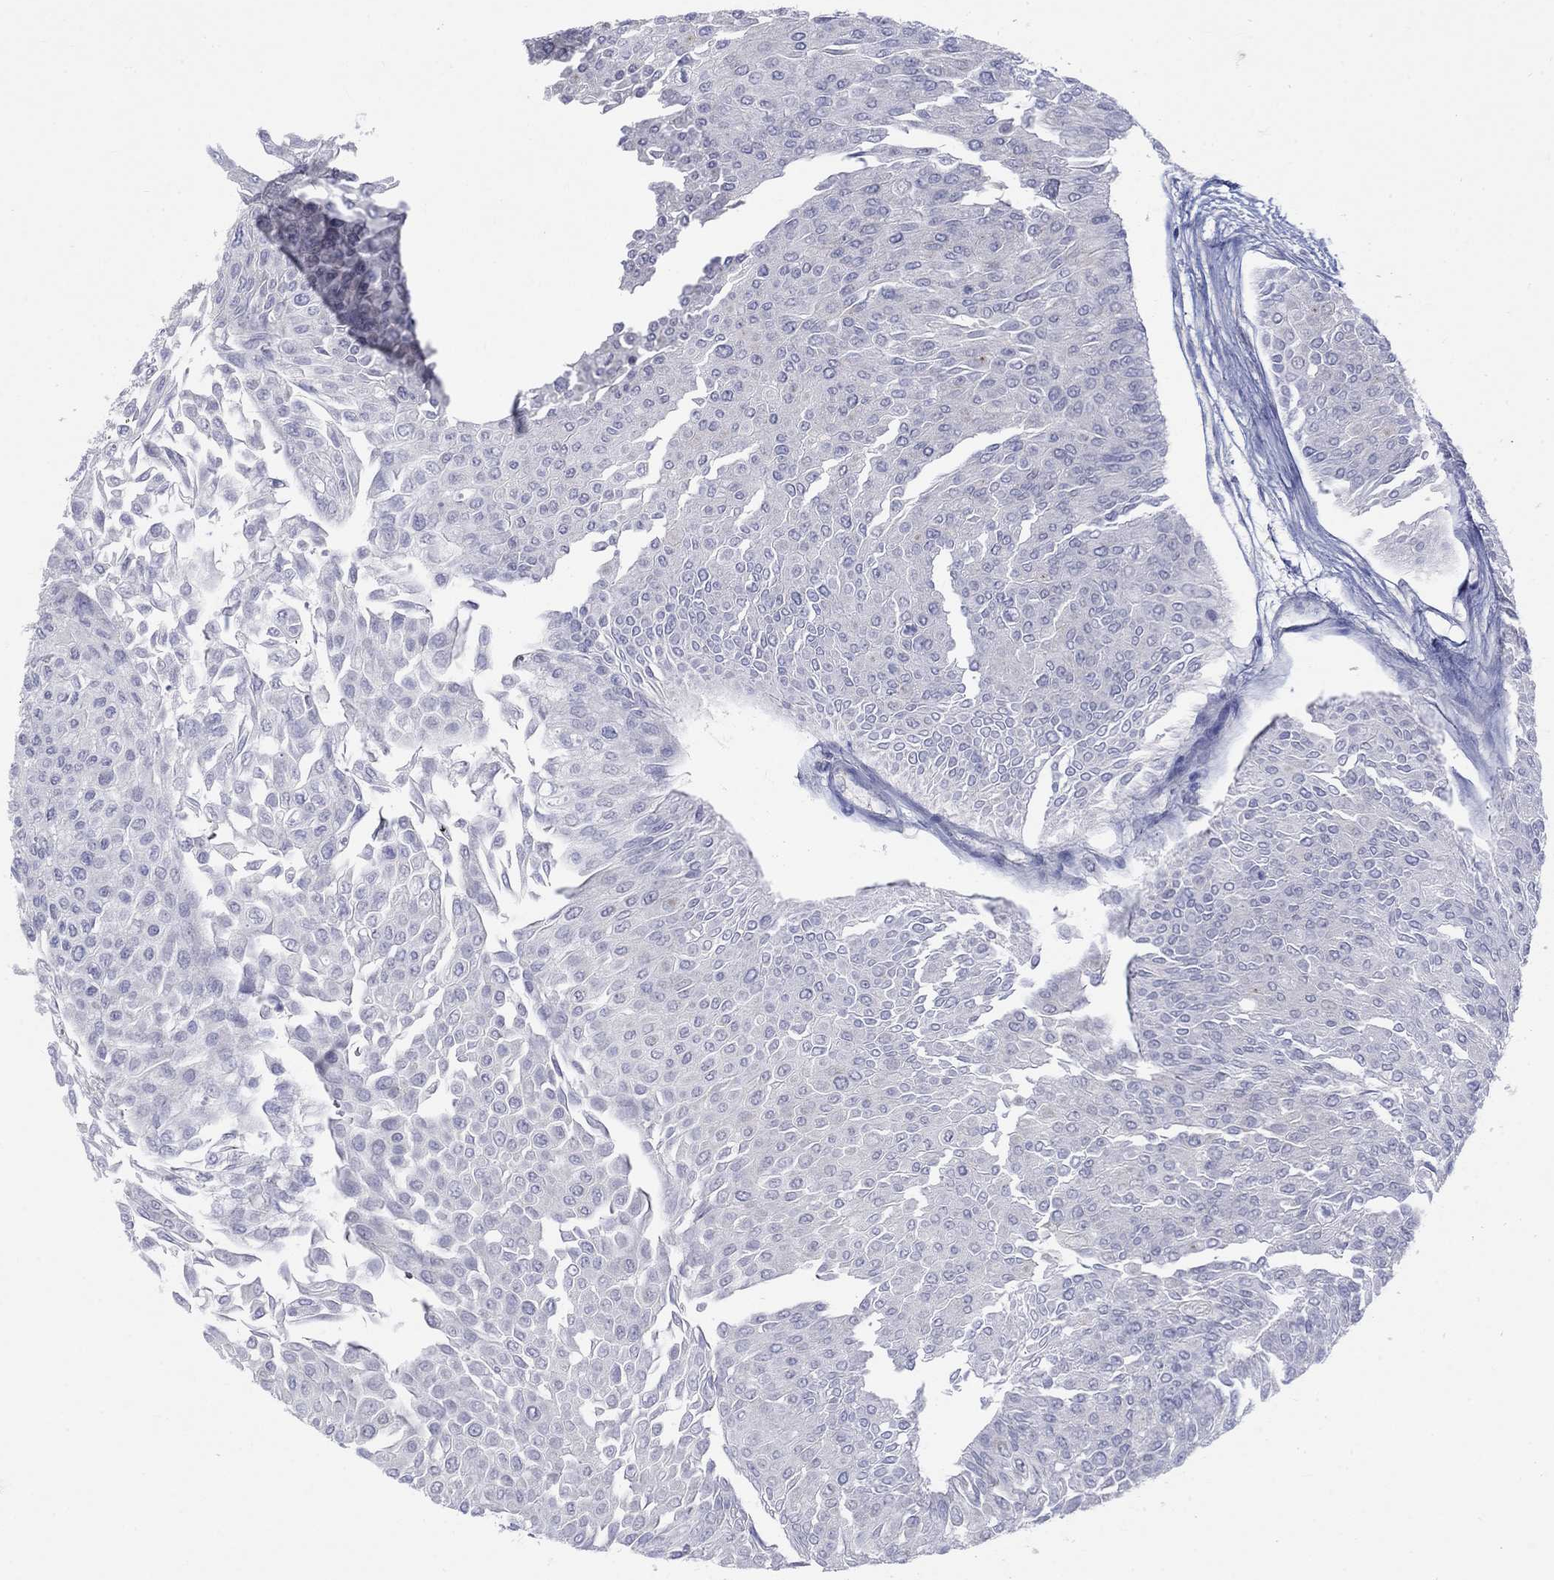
{"staining": {"intensity": "negative", "quantity": "none", "location": "none"}, "tissue": "urothelial cancer", "cell_type": "Tumor cells", "image_type": "cancer", "snomed": [{"axis": "morphology", "description": "Urothelial carcinoma, Low grade"}, {"axis": "topography", "description": "Urinary bladder"}], "caption": "Immunohistochemistry image of neoplastic tissue: human urothelial carcinoma (low-grade) stained with DAB (3,3'-diaminobenzidine) displays no significant protein positivity in tumor cells.", "gene": "EGFLAM", "patient": {"sex": "male", "age": 67}}